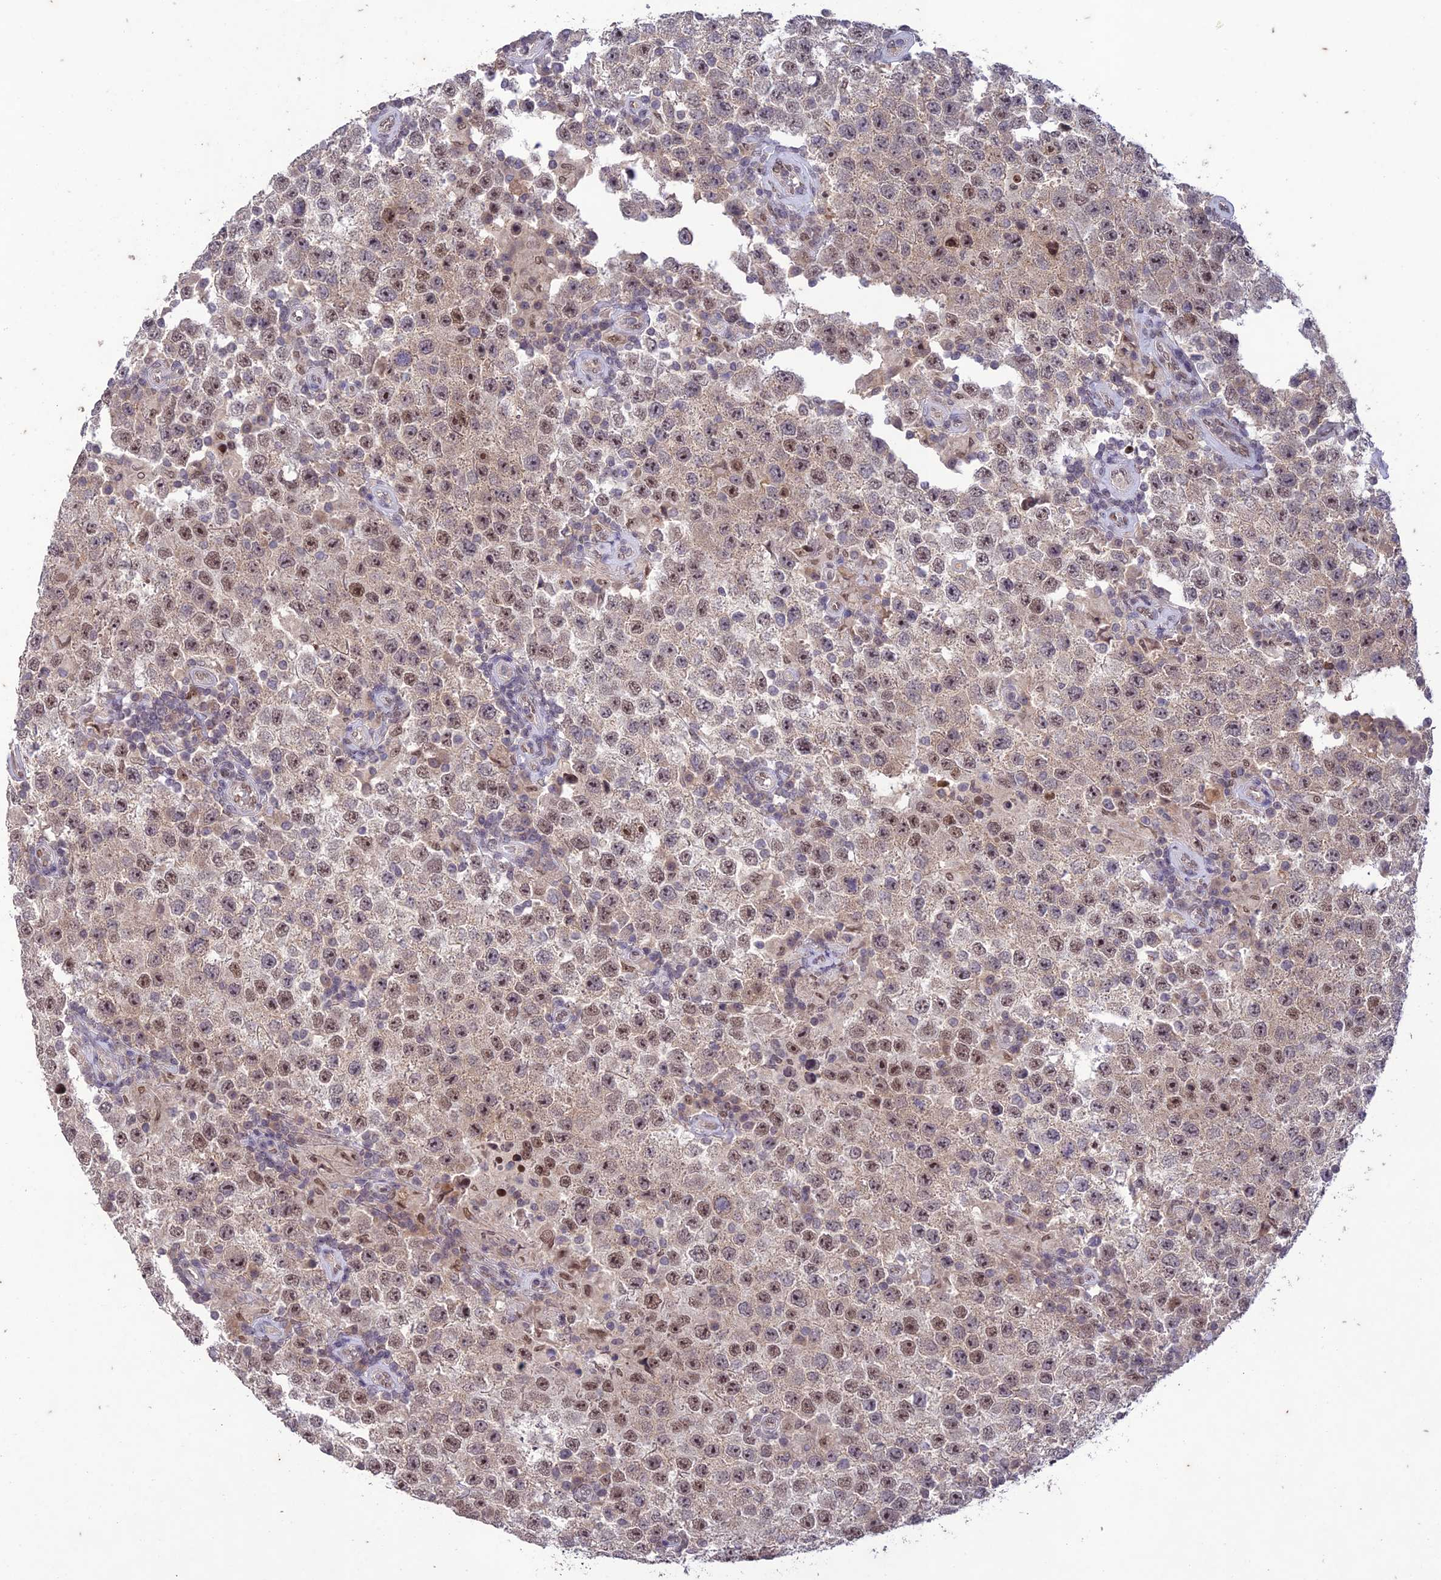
{"staining": {"intensity": "moderate", "quantity": "25%-75%", "location": "nuclear"}, "tissue": "testis cancer", "cell_type": "Tumor cells", "image_type": "cancer", "snomed": [{"axis": "morphology", "description": "Normal tissue, NOS"}, {"axis": "morphology", "description": "Urothelial carcinoma, High grade"}, {"axis": "morphology", "description": "Seminoma, NOS"}, {"axis": "morphology", "description": "Carcinoma, Embryonal, NOS"}, {"axis": "topography", "description": "Urinary bladder"}, {"axis": "topography", "description": "Testis"}], "caption": "Human seminoma (testis) stained for a protein (brown) shows moderate nuclear positive staining in approximately 25%-75% of tumor cells.", "gene": "POP4", "patient": {"sex": "male", "age": 41}}